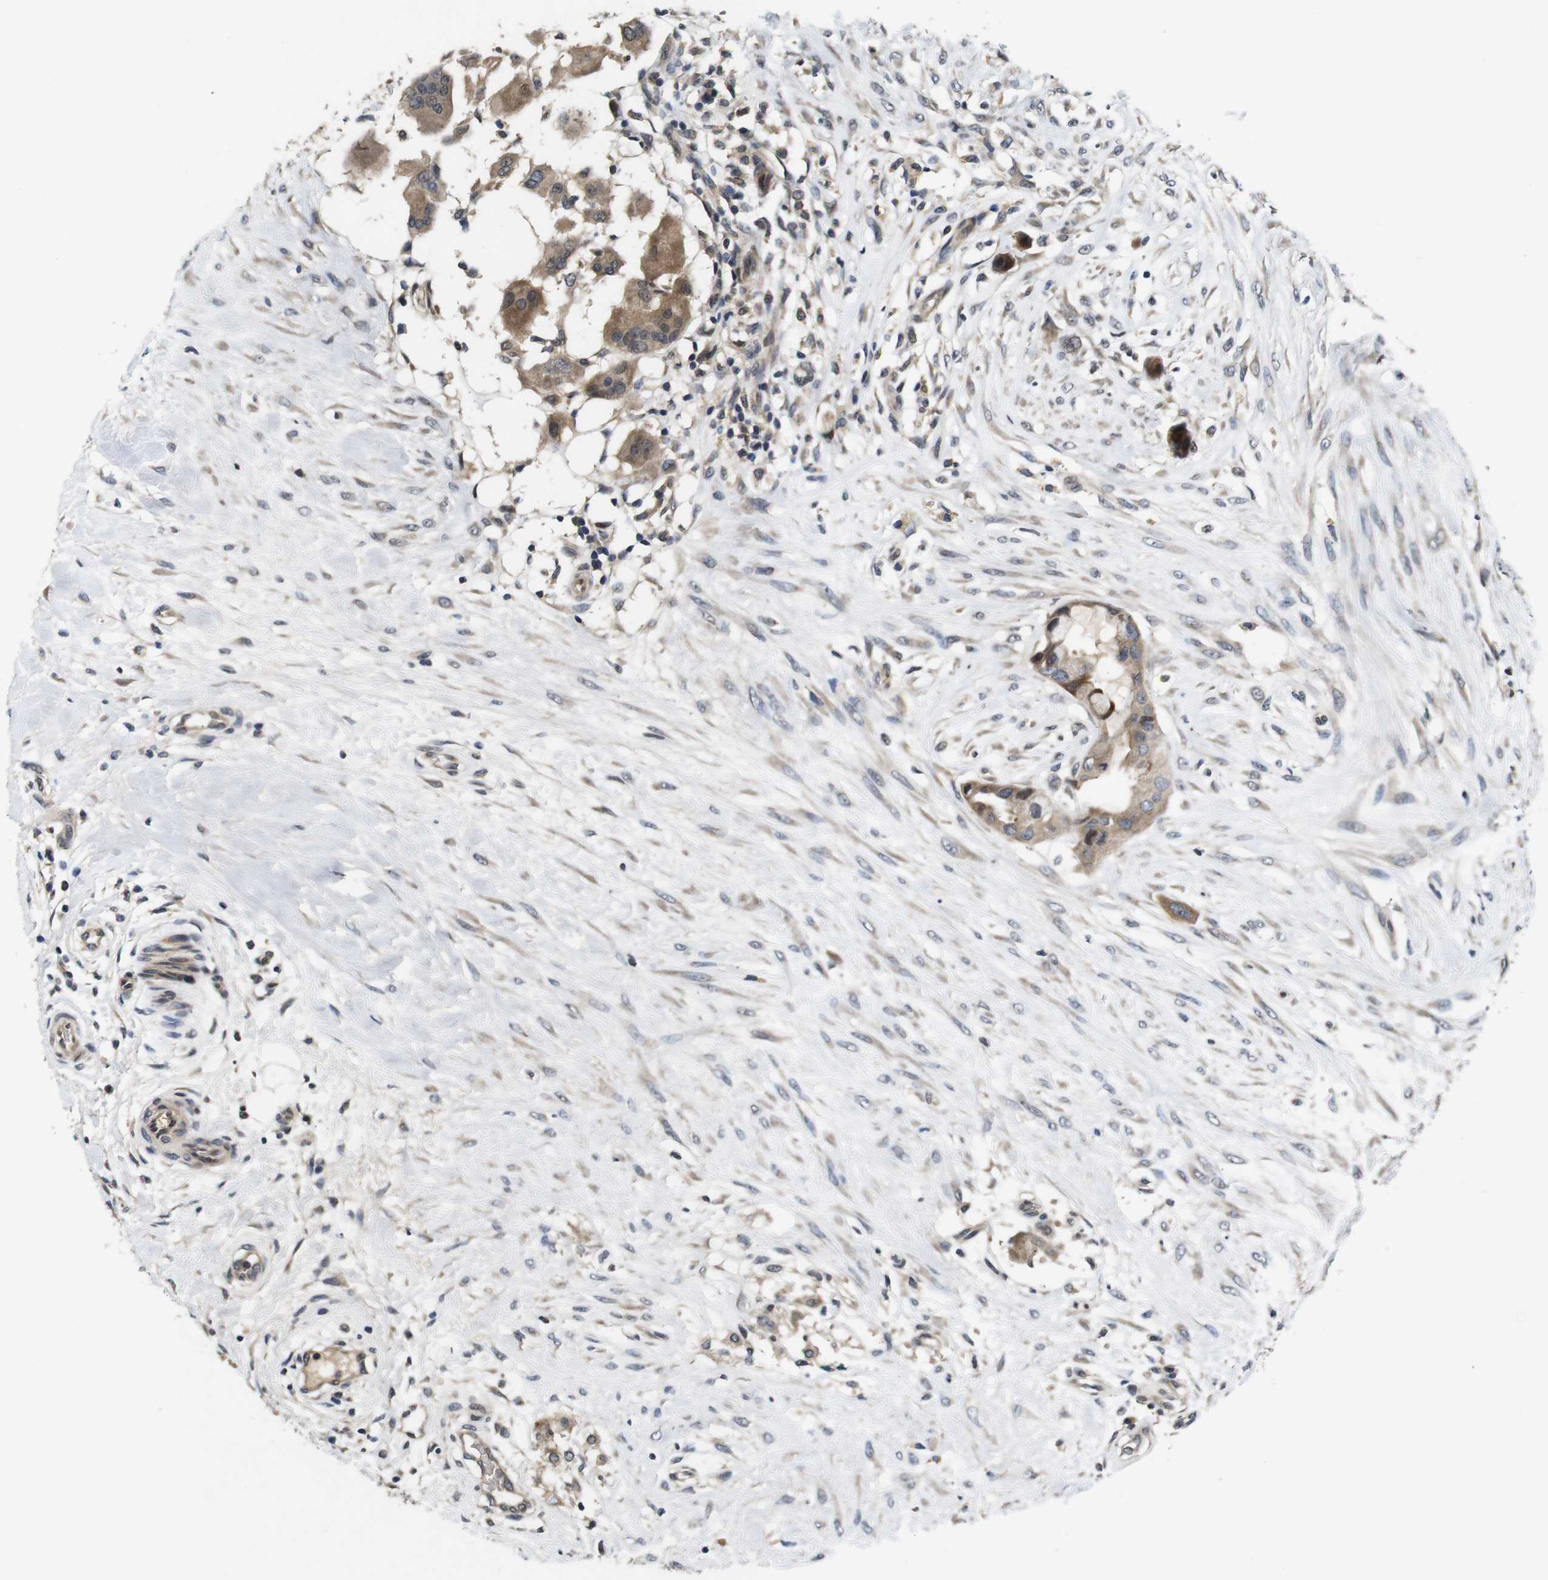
{"staining": {"intensity": "moderate", "quantity": ">75%", "location": "cytoplasmic/membranous"}, "tissue": "breast cancer", "cell_type": "Tumor cells", "image_type": "cancer", "snomed": [{"axis": "morphology", "description": "Duct carcinoma"}, {"axis": "topography", "description": "Breast"}], "caption": "Brown immunohistochemical staining in human invasive ductal carcinoma (breast) shows moderate cytoplasmic/membranous staining in approximately >75% of tumor cells.", "gene": "ZBTB46", "patient": {"sex": "female", "age": 40}}